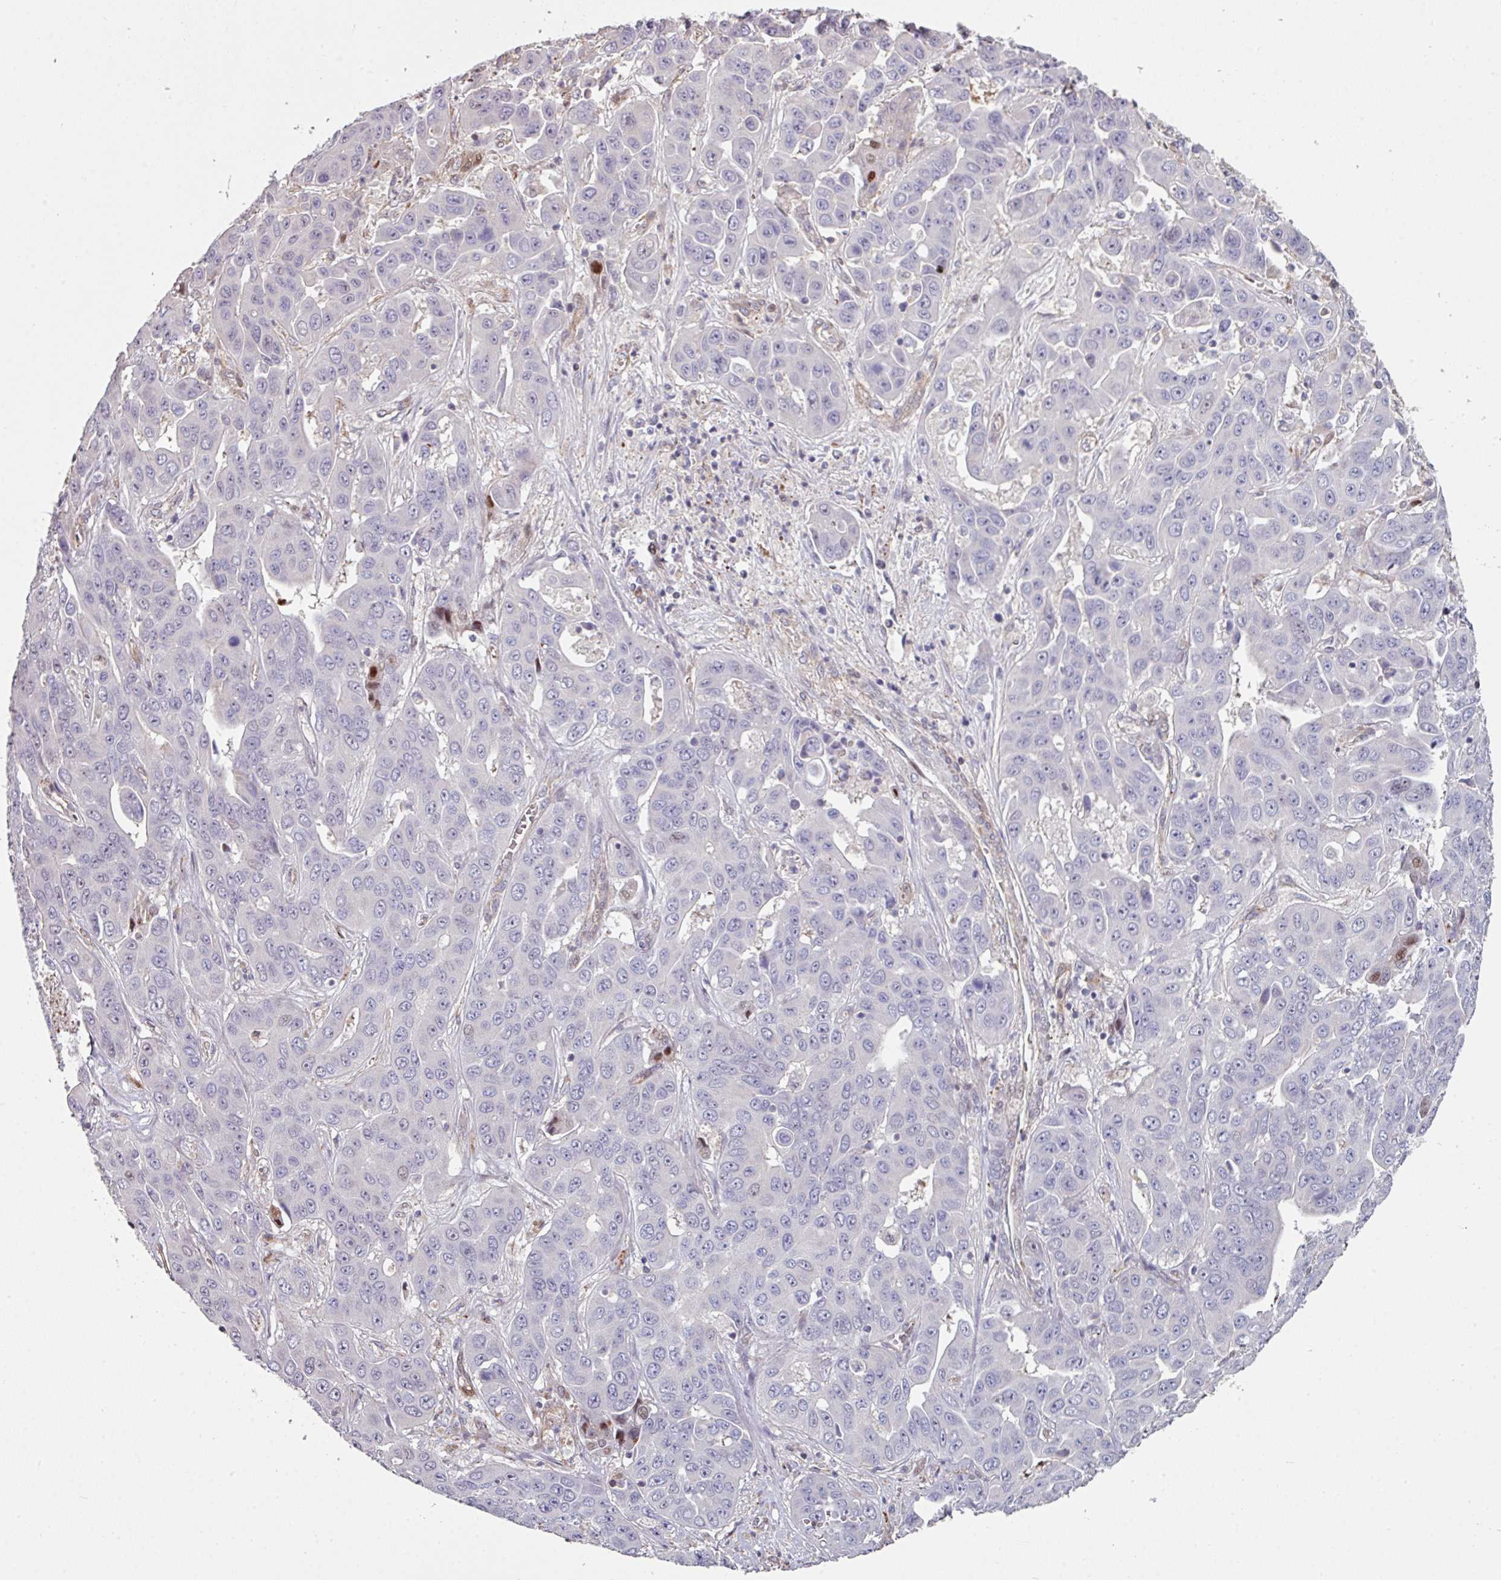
{"staining": {"intensity": "negative", "quantity": "none", "location": "none"}, "tissue": "liver cancer", "cell_type": "Tumor cells", "image_type": "cancer", "snomed": [{"axis": "morphology", "description": "Cholangiocarcinoma"}, {"axis": "topography", "description": "Liver"}], "caption": "The histopathology image reveals no staining of tumor cells in liver cancer (cholangiocarcinoma).", "gene": "ANO9", "patient": {"sex": "female", "age": 52}}